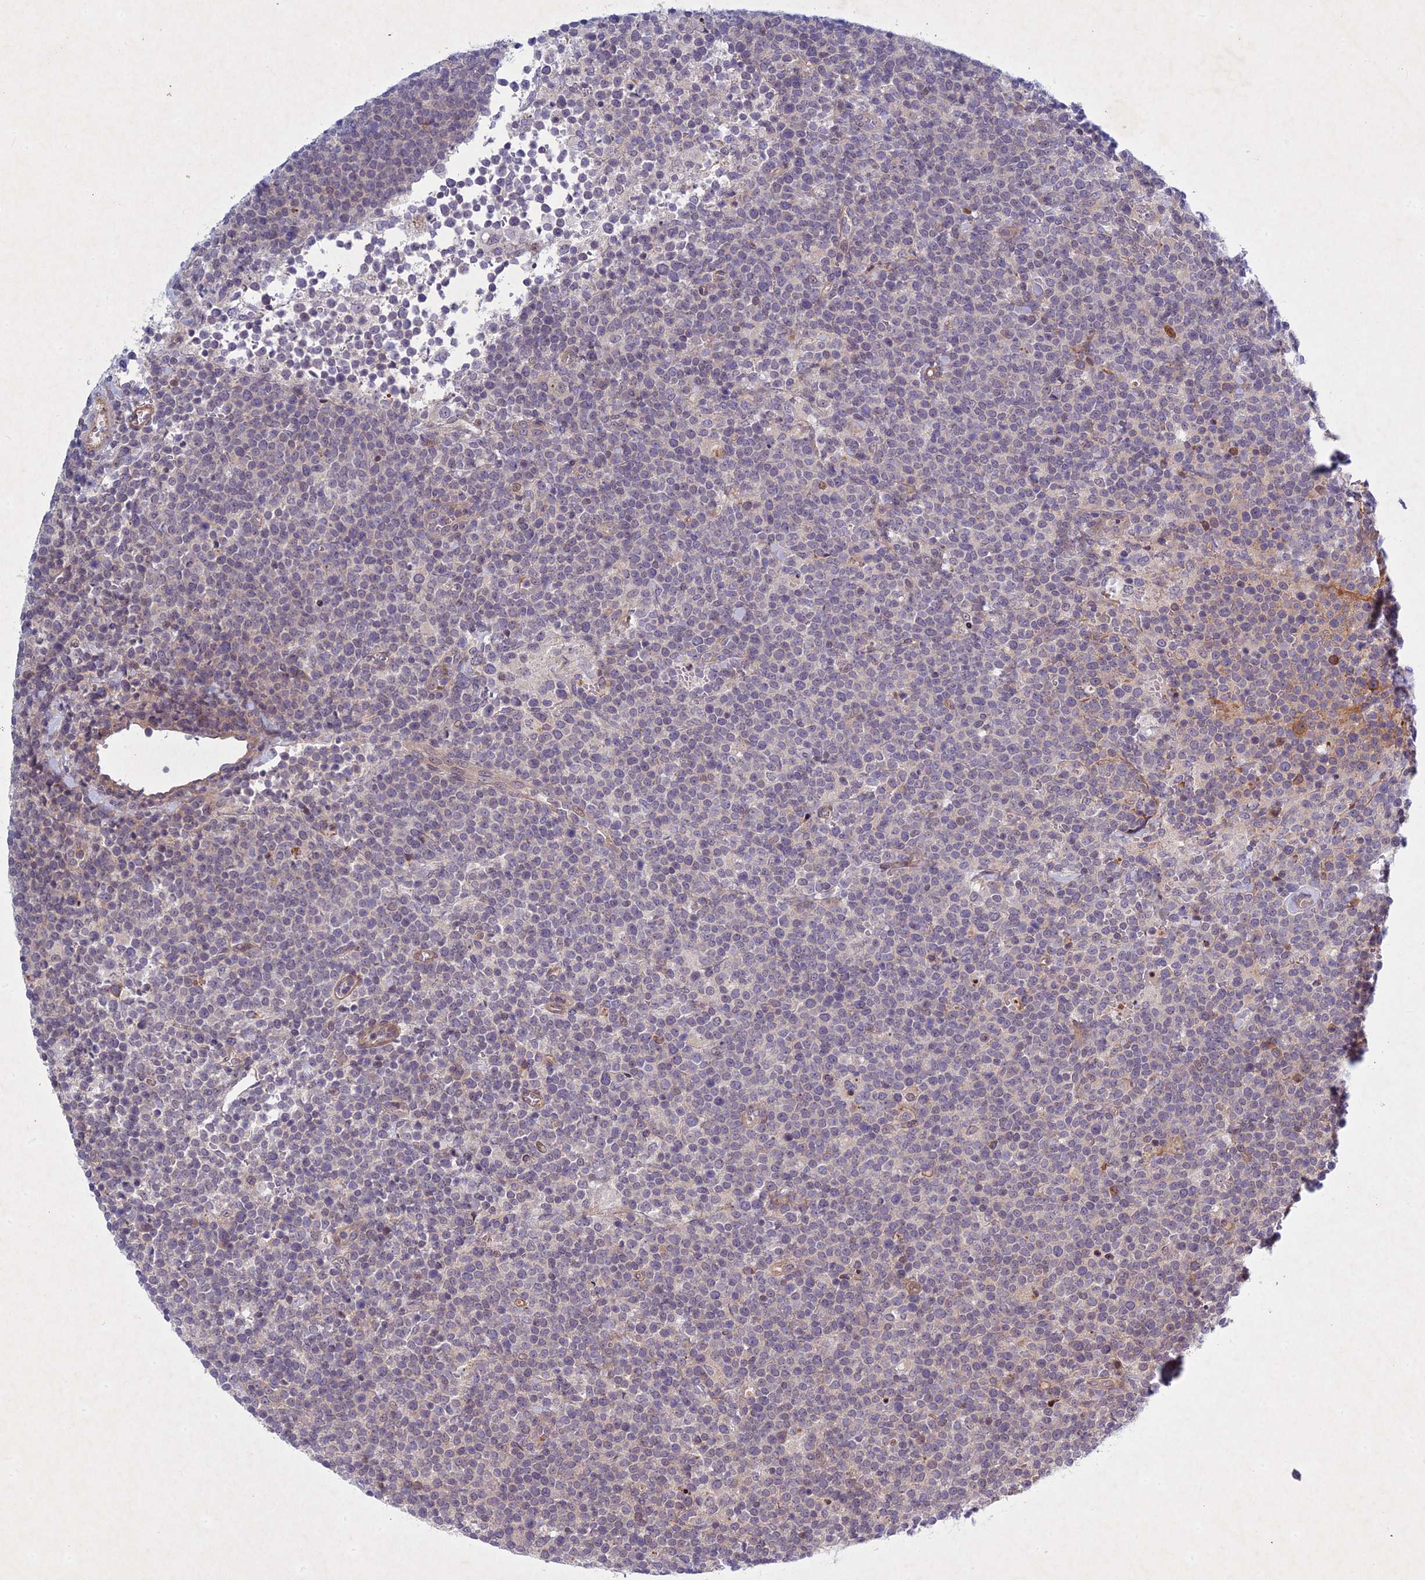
{"staining": {"intensity": "negative", "quantity": "none", "location": "none"}, "tissue": "lymphoma", "cell_type": "Tumor cells", "image_type": "cancer", "snomed": [{"axis": "morphology", "description": "Malignant lymphoma, non-Hodgkin's type, High grade"}, {"axis": "topography", "description": "Lymph node"}], "caption": "Malignant lymphoma, non-Hodgkin's type (high-grade) stained for a protein using immunohistochemistry (IHC) displays no positivity tumor cells.", "gene": "PTHLH", "patient": {"sex": "male", "age": 61}}